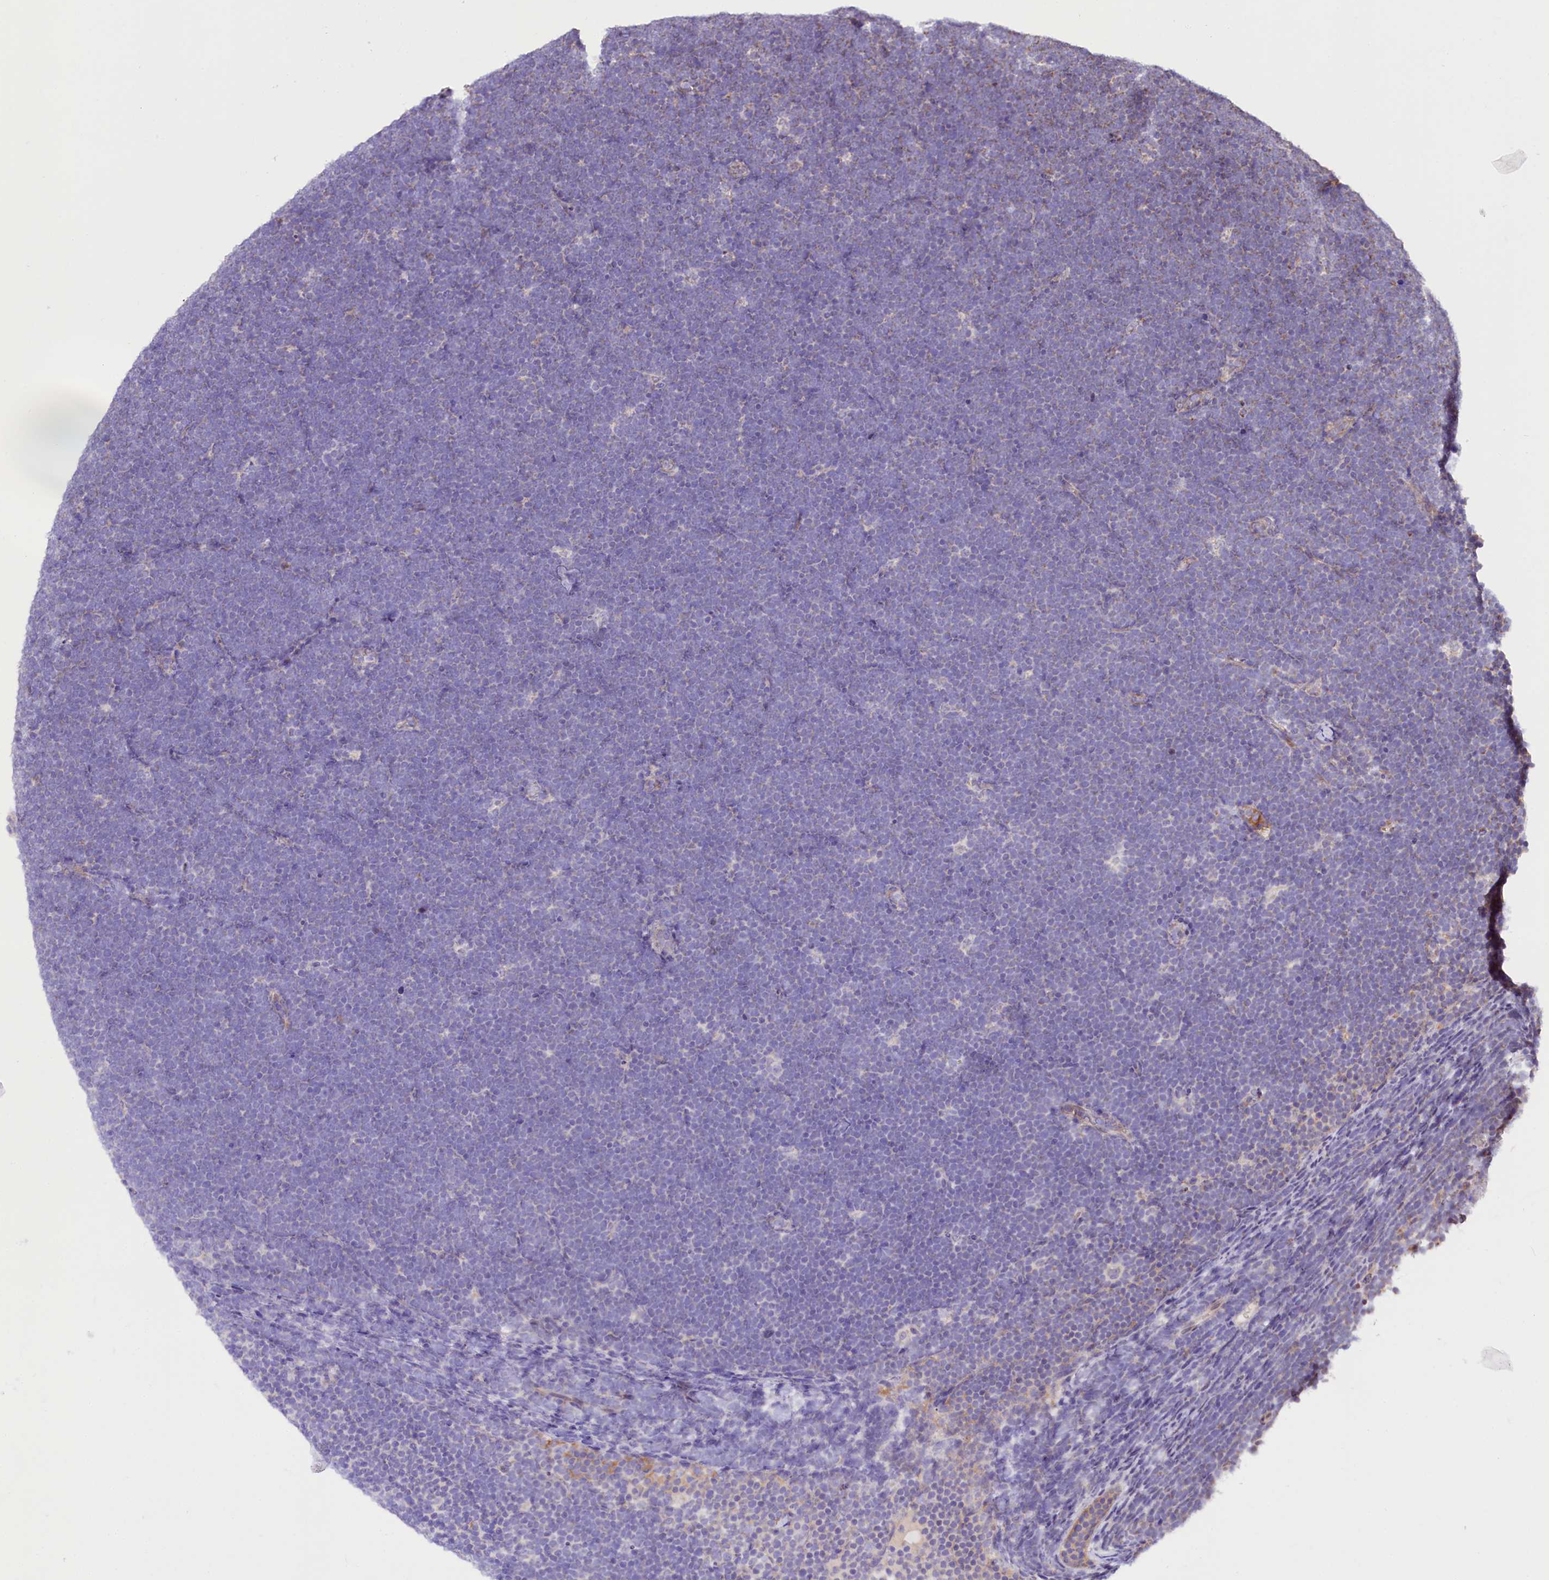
{"staining": {"intensity": "negative", "quantity": "none", "location": "none"}, "tissue": "lymphoma", "cell_type": "Tumor cells", "image_type": "cancer", "snomed": [{"axis": "morphology", "description": "Malignant lymphoma, non-Hodgkin's type, High grade"}, {"axis": "topography", "description": "Lymph node"}], "caption": "This photomicrograph is of high-grade malignant lymphoma, non-Hodgkin's type stained with immunohistochemistry to label a protein in brown with the nuclei are counter-stained blue. There is no staining in tumor cells. The staining was performed using DAB to visualize the protein expression in brown, while the nuclei were stained in blue with hematoxylin (Magnification: 20x).", "gene": "ST7", "patient": {"sex": "male", "age": 13}}